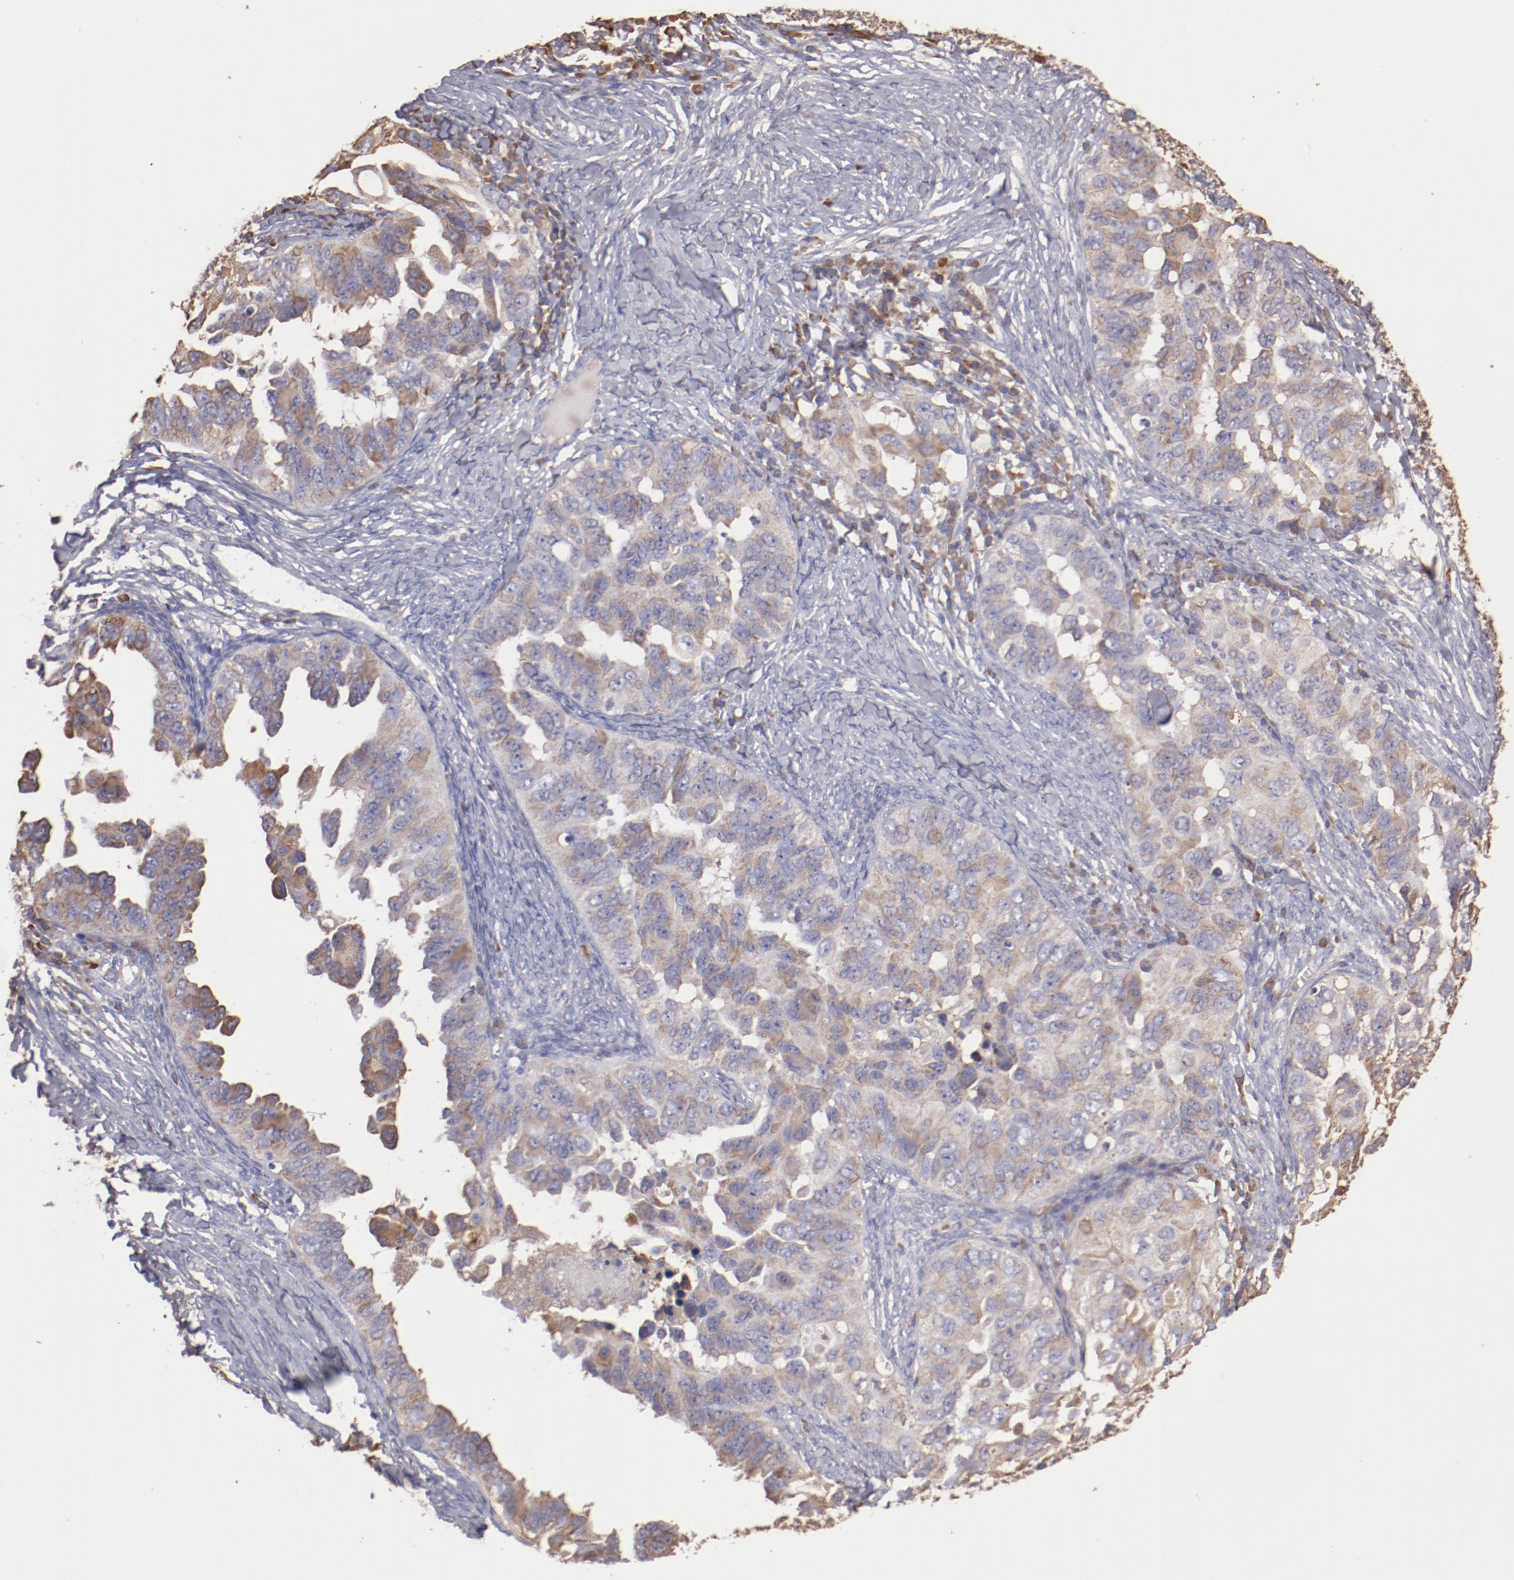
{"staining": {"intensity": "weak", "quantity": "<25%", "location": "cytoplasmic/membranous"}, "tissue": "ovarian cancer", "cell_type": "Tumor cells", "image_type": "cancer", "snomed": [{"axis": "morphology", "description": "Cystadenocarcinoma, serous, NOS"}, {"axis": "topography", "description": "Ovary"}], "caption": "Ovarian cancer was stained to show a protein in brown. There is no significant staining in tumor cells.", "gene": "NFKBIE", "patient": {"sex": "female", "age": 82}}